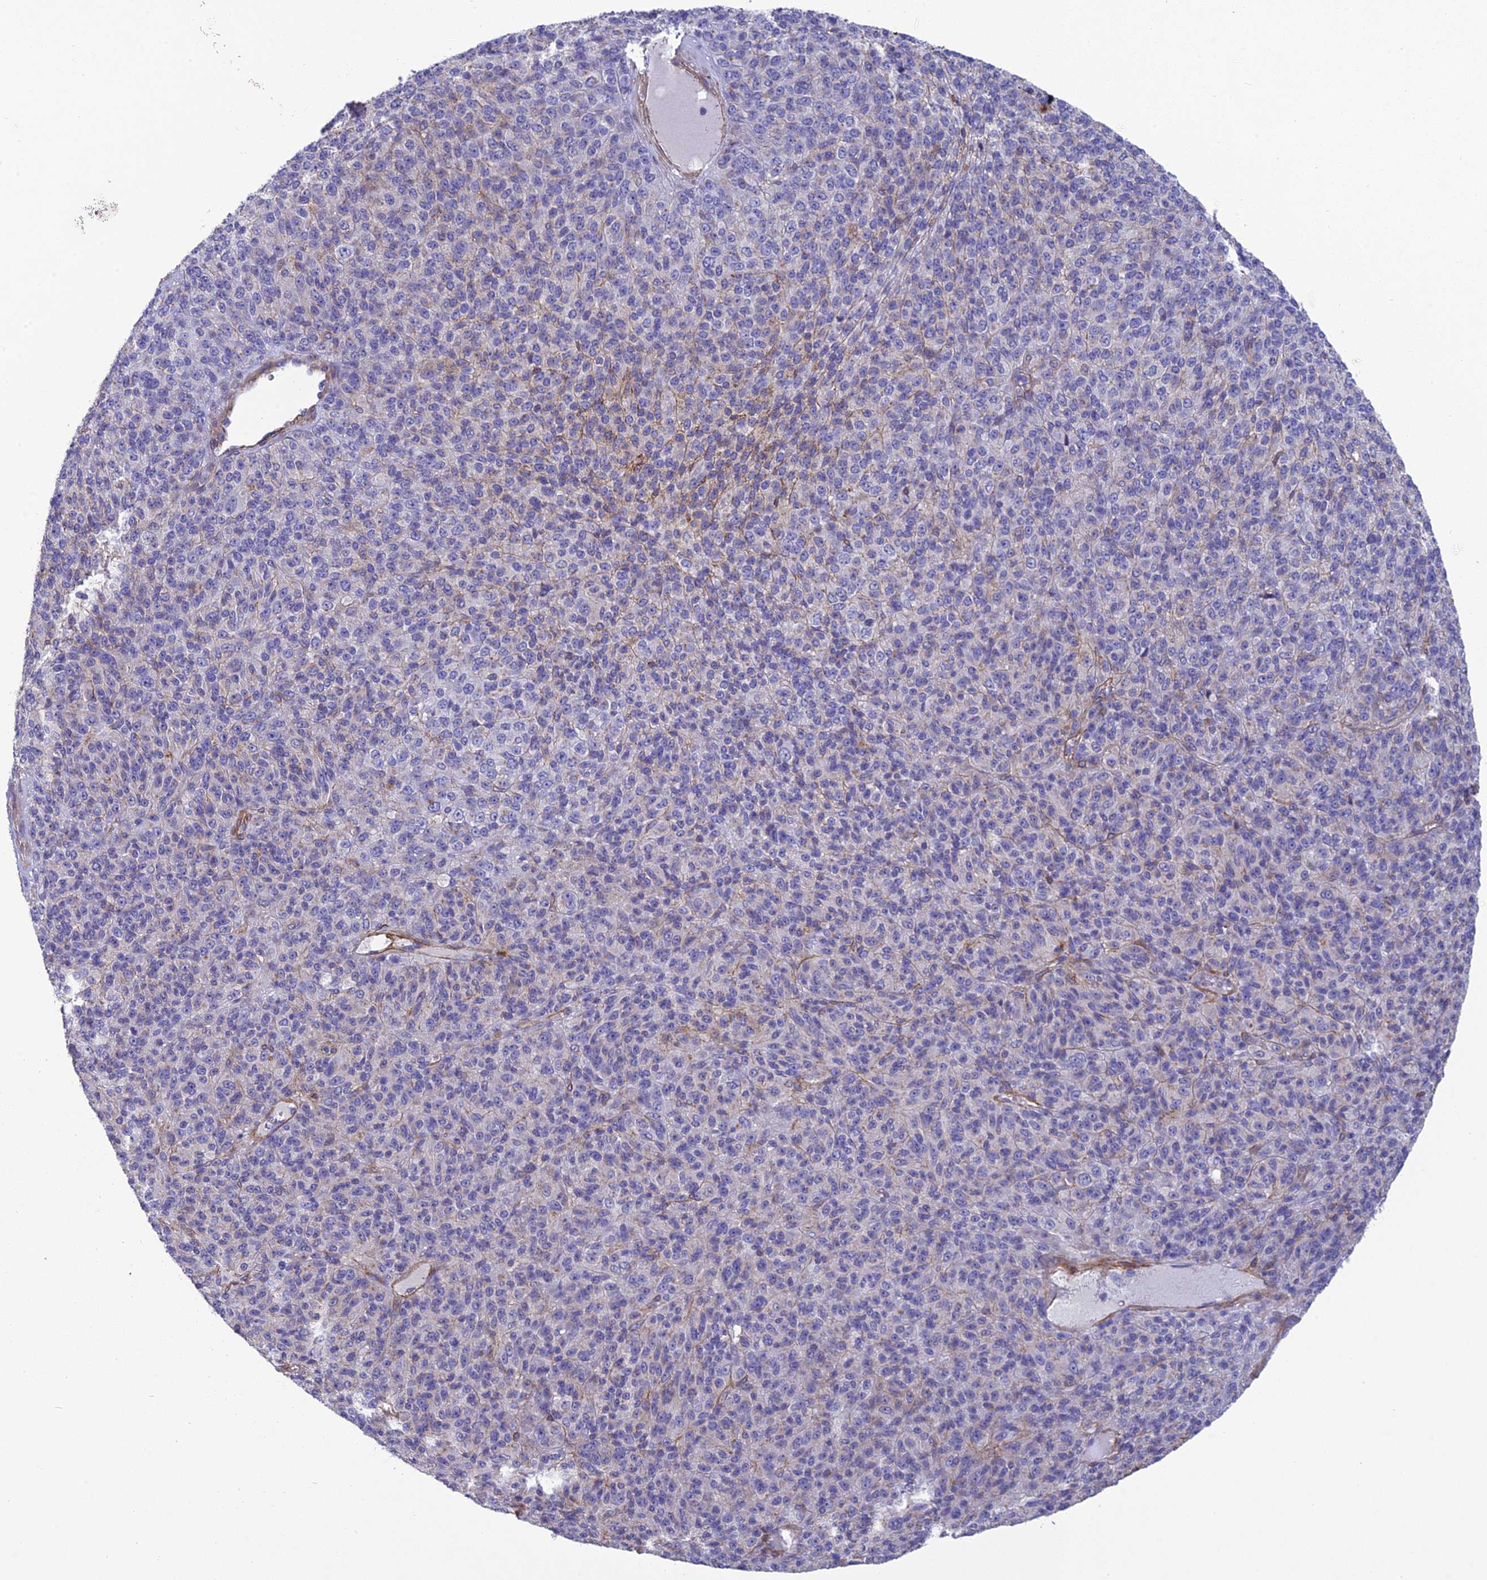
{"staining": {"intensity": "negative", "quantity": "none", "location": "none"}, "tissue": "melanoma", "cell_type": "Tumor cells", "image_type": "cancer", "snomed": [{"axis": "morphology", "description": "Malignant melanoma, Metastatic site"}, {"axis": "topography", "description": "Brain"}], "caption": "A histopathology image of human melanoma is negative for staining in tumor cells.", "gene": "TNS1", "patient": {"sex": "female", "age": 56}}